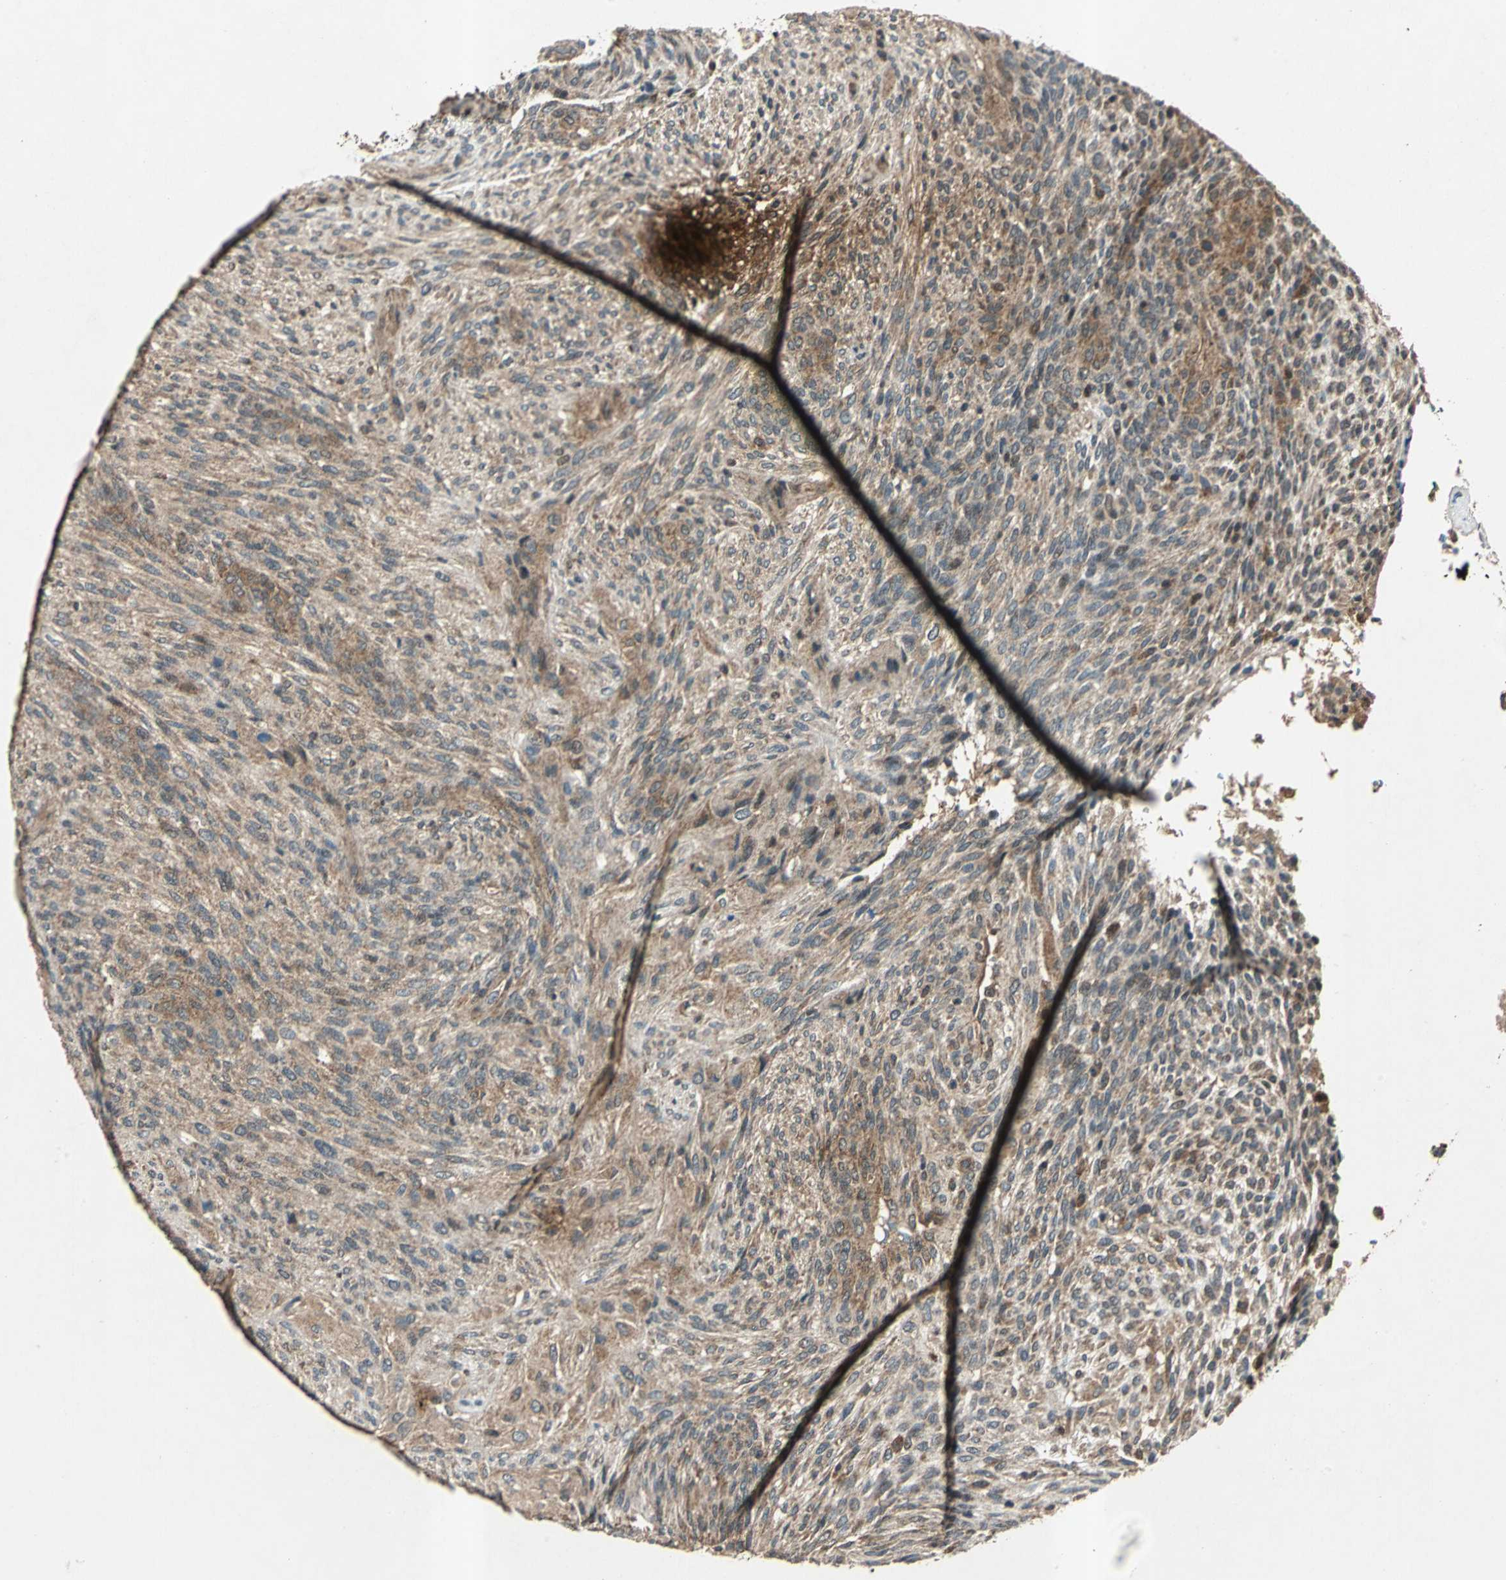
{"staining": {"intensity": "moderate", "quantity": ">75%", "location": "cytoplasmic/membranous"}, "tissue": "glioma", "cell_type": "Tumor cells", "image_type": "cancer", "snomed": [{"axis": "morphology", "description": "Glioma, malignant, High grade"}, {"axis": "topography", "description": "Cerebral cortex"}], "caption": "Tumor cells show medium levels of moderate cytoplasmic/membranous positivity in about >75% of cells in malignant high-grade glioma. (DAB IHC, brown staining for protein, blue staining for nuclei).", "gene": "AHSA1", "patient": {"sex": "female", "age": 55}}